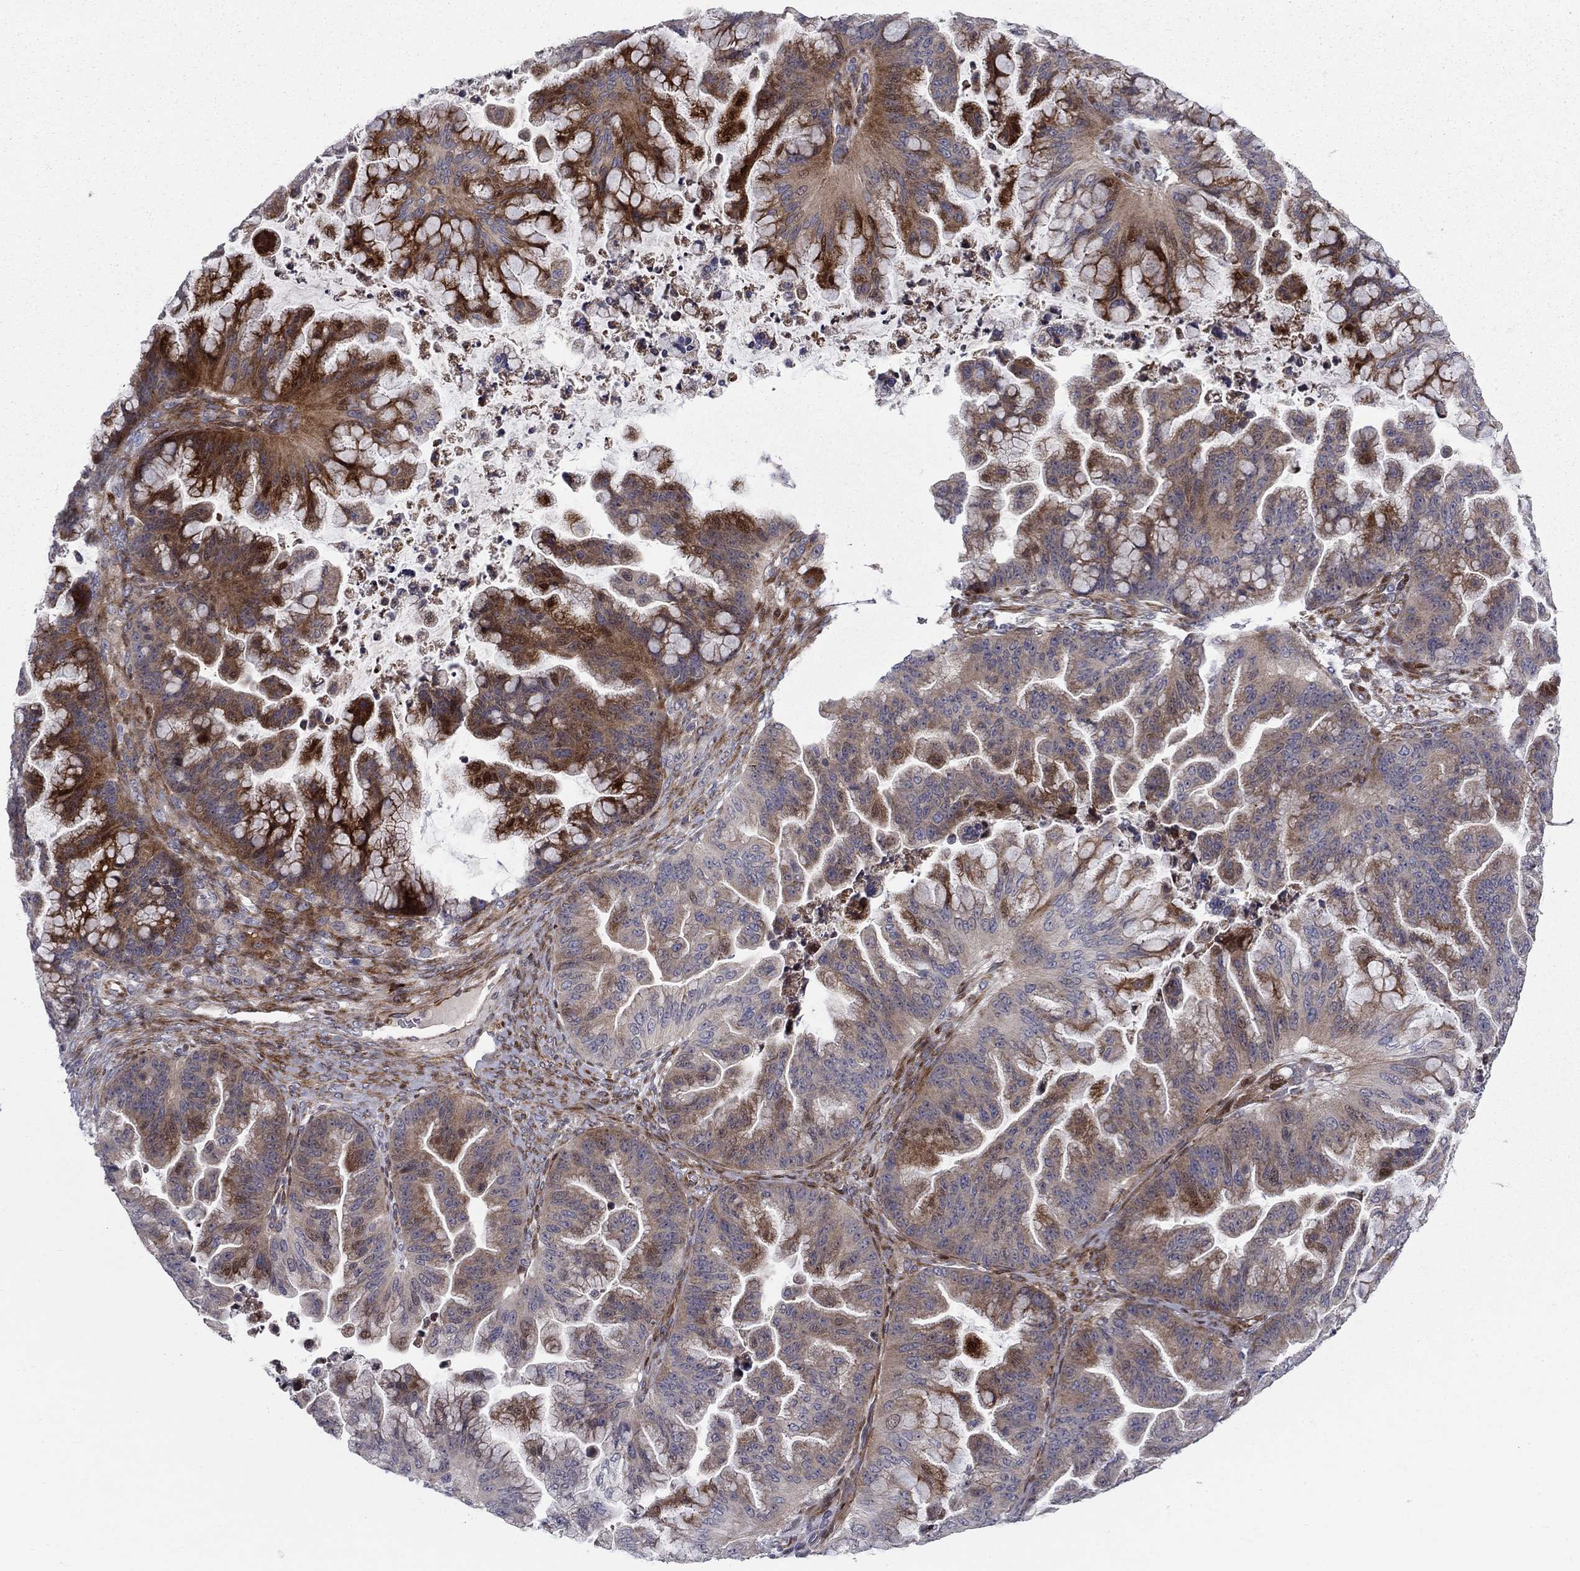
{"staining": {"intensity": "strong", "quantity": "<25%", "location": "cytoplasmic/membranous"}, "tissue": "ovarian cancer", "cell_type": "Tumor cells", "image_type": "cancer", "snomed": [{"axis": "morphology", "description": "Cystadenocarcinoma, mucinous, NOS"}, {"axis": "topography", "description": "Ovary"}], "caption": "High-power microscopy captured an immunohistochemistry photomicrograph of ovarian cancer (mucinous cystadenocarcinoma), revealing strong cytoplasmic/membranous positivity in approximately <25% of tumor cells.", "gene": "MIOS", "patient": {"sex": "female", "age": 67}}